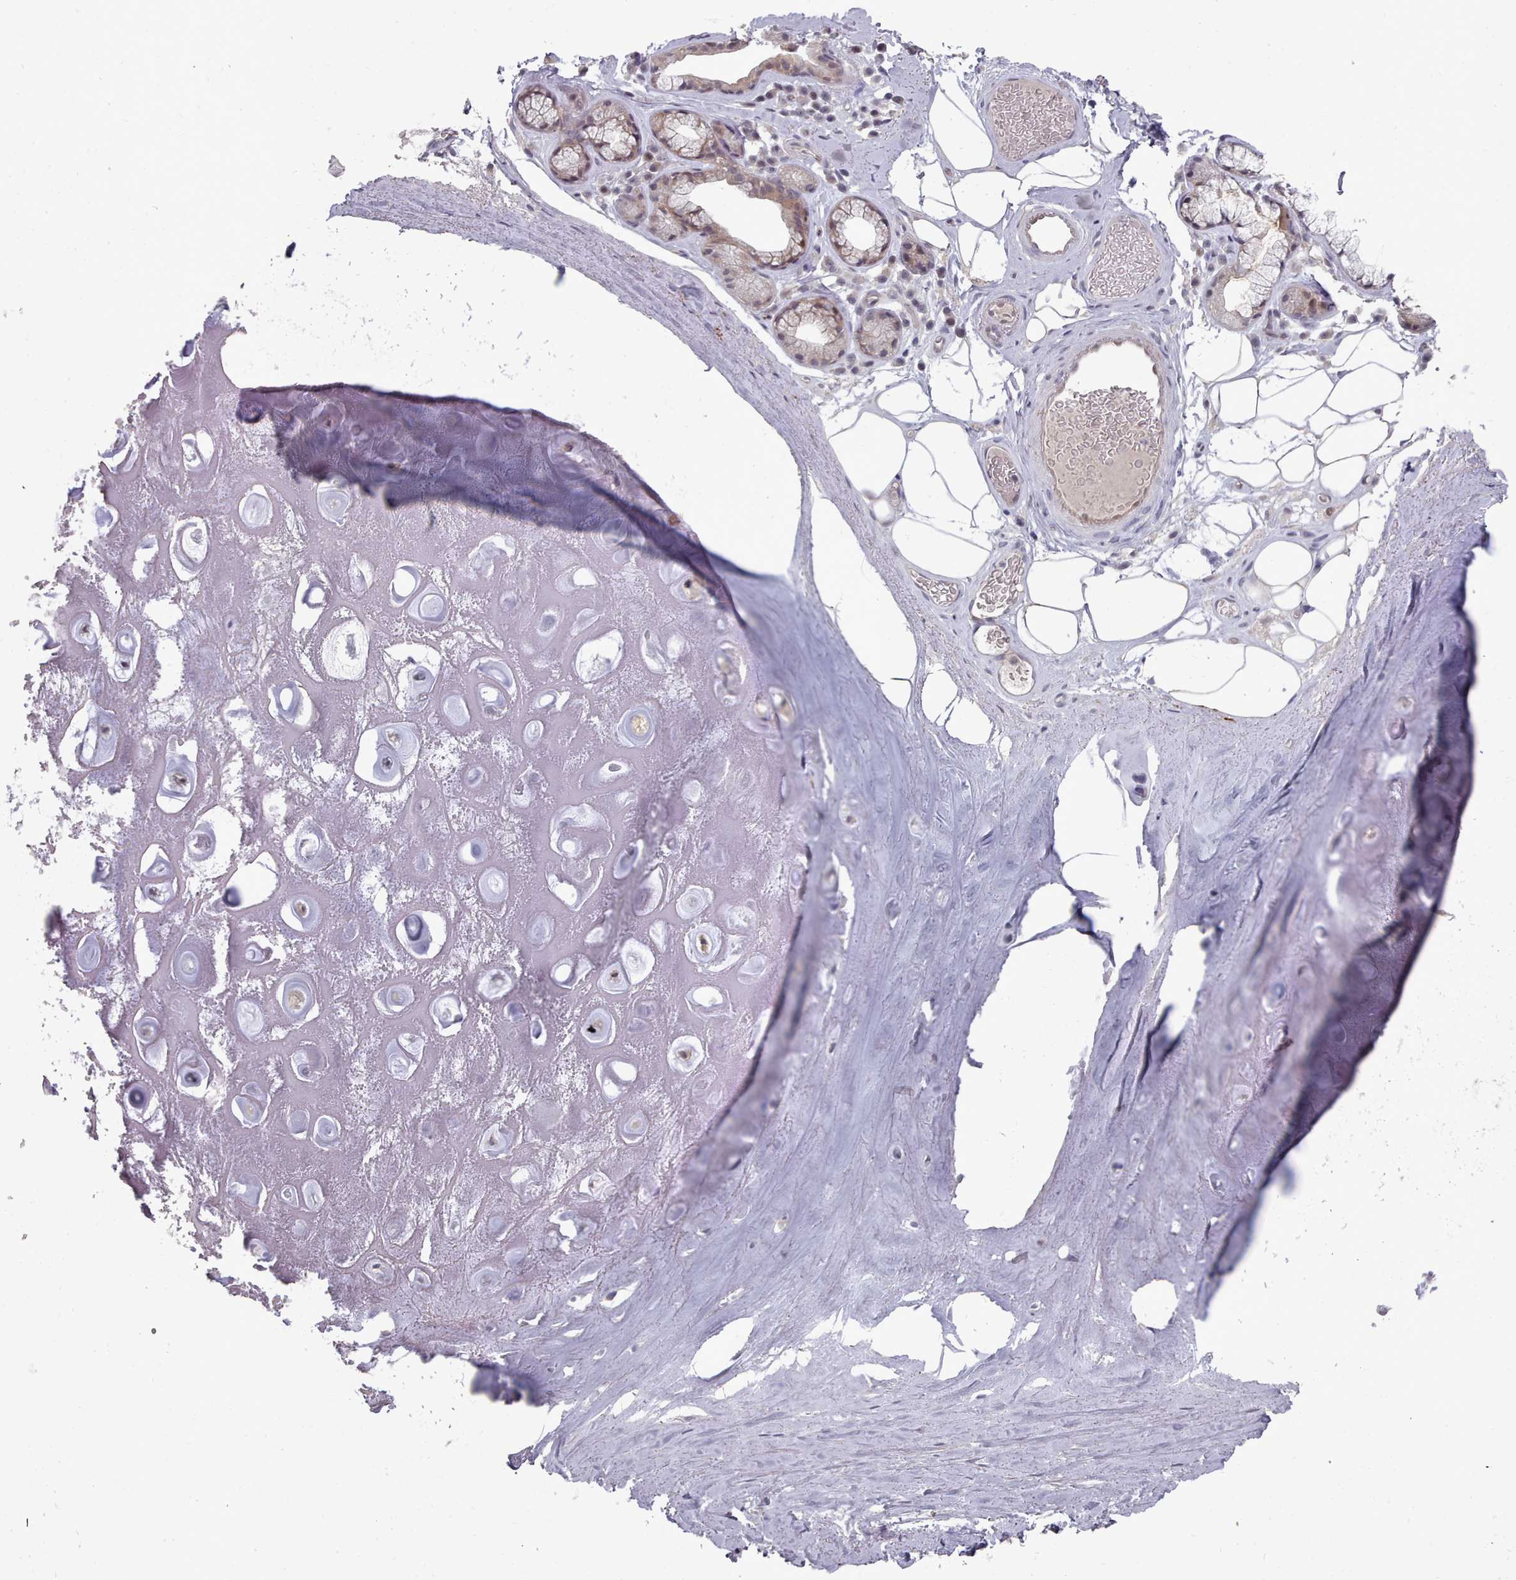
{"staining": {"intensity": "negative", "quantity": "none", "location": "none"}, "tissue": "adipose tissue", "cell_type": "Adipocytes", "image_type": "normal", "snomed": [{"axis": "morphology", "description": "Normal tissue, NOS"}, {"axis": "topography", "description": "Cartilage tissue"}], "caption": "Immunohistochemistry (IHC) of benign human adipose tissue shows no expression in adipocytes.", "gene": "GINS1", "patient": {"sex": "male", "age": 81}}